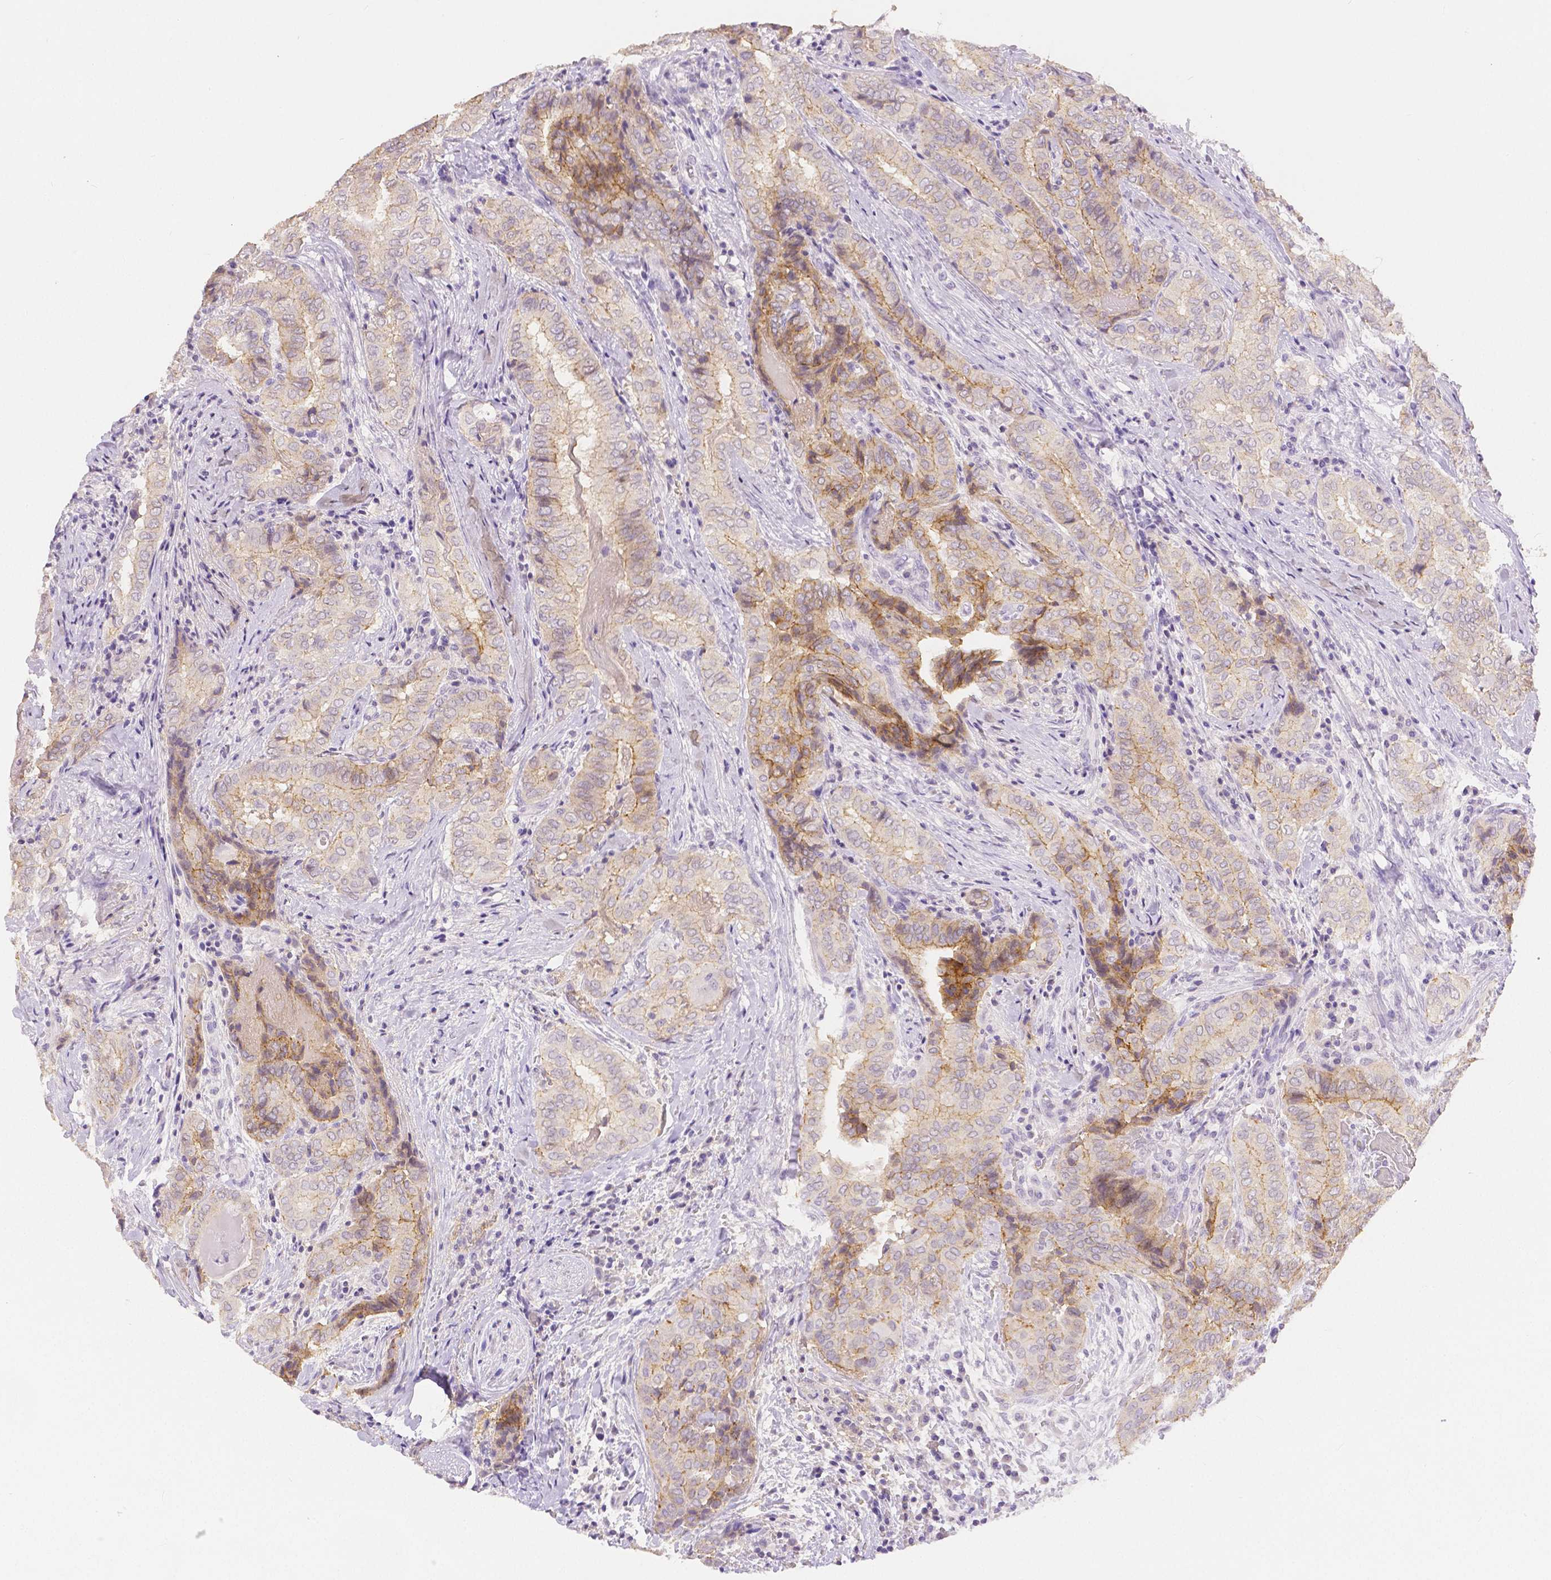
{"staining": {"intensity": "weak", "quantity": ">75%", "location": "cytoplasmic/membranous"}, "tissue": "thyroid cancer", "cell_type": "Tumor cells", "image_type": "cancer", "snomed": [{"axis": "morphology", "description": "Papillary adenocarcinoma, NOS"}, {"axis": "topography", "description": "Thyroid gland"}], "caption": "Weak cytoplasmic/membranous protein positivity is seen in approximately >75% of tumor cells in thyroid cancer (papillary adenocarcinoma).", "gene": "OCLN", "patient": {"sex": "female", "age": 61}}